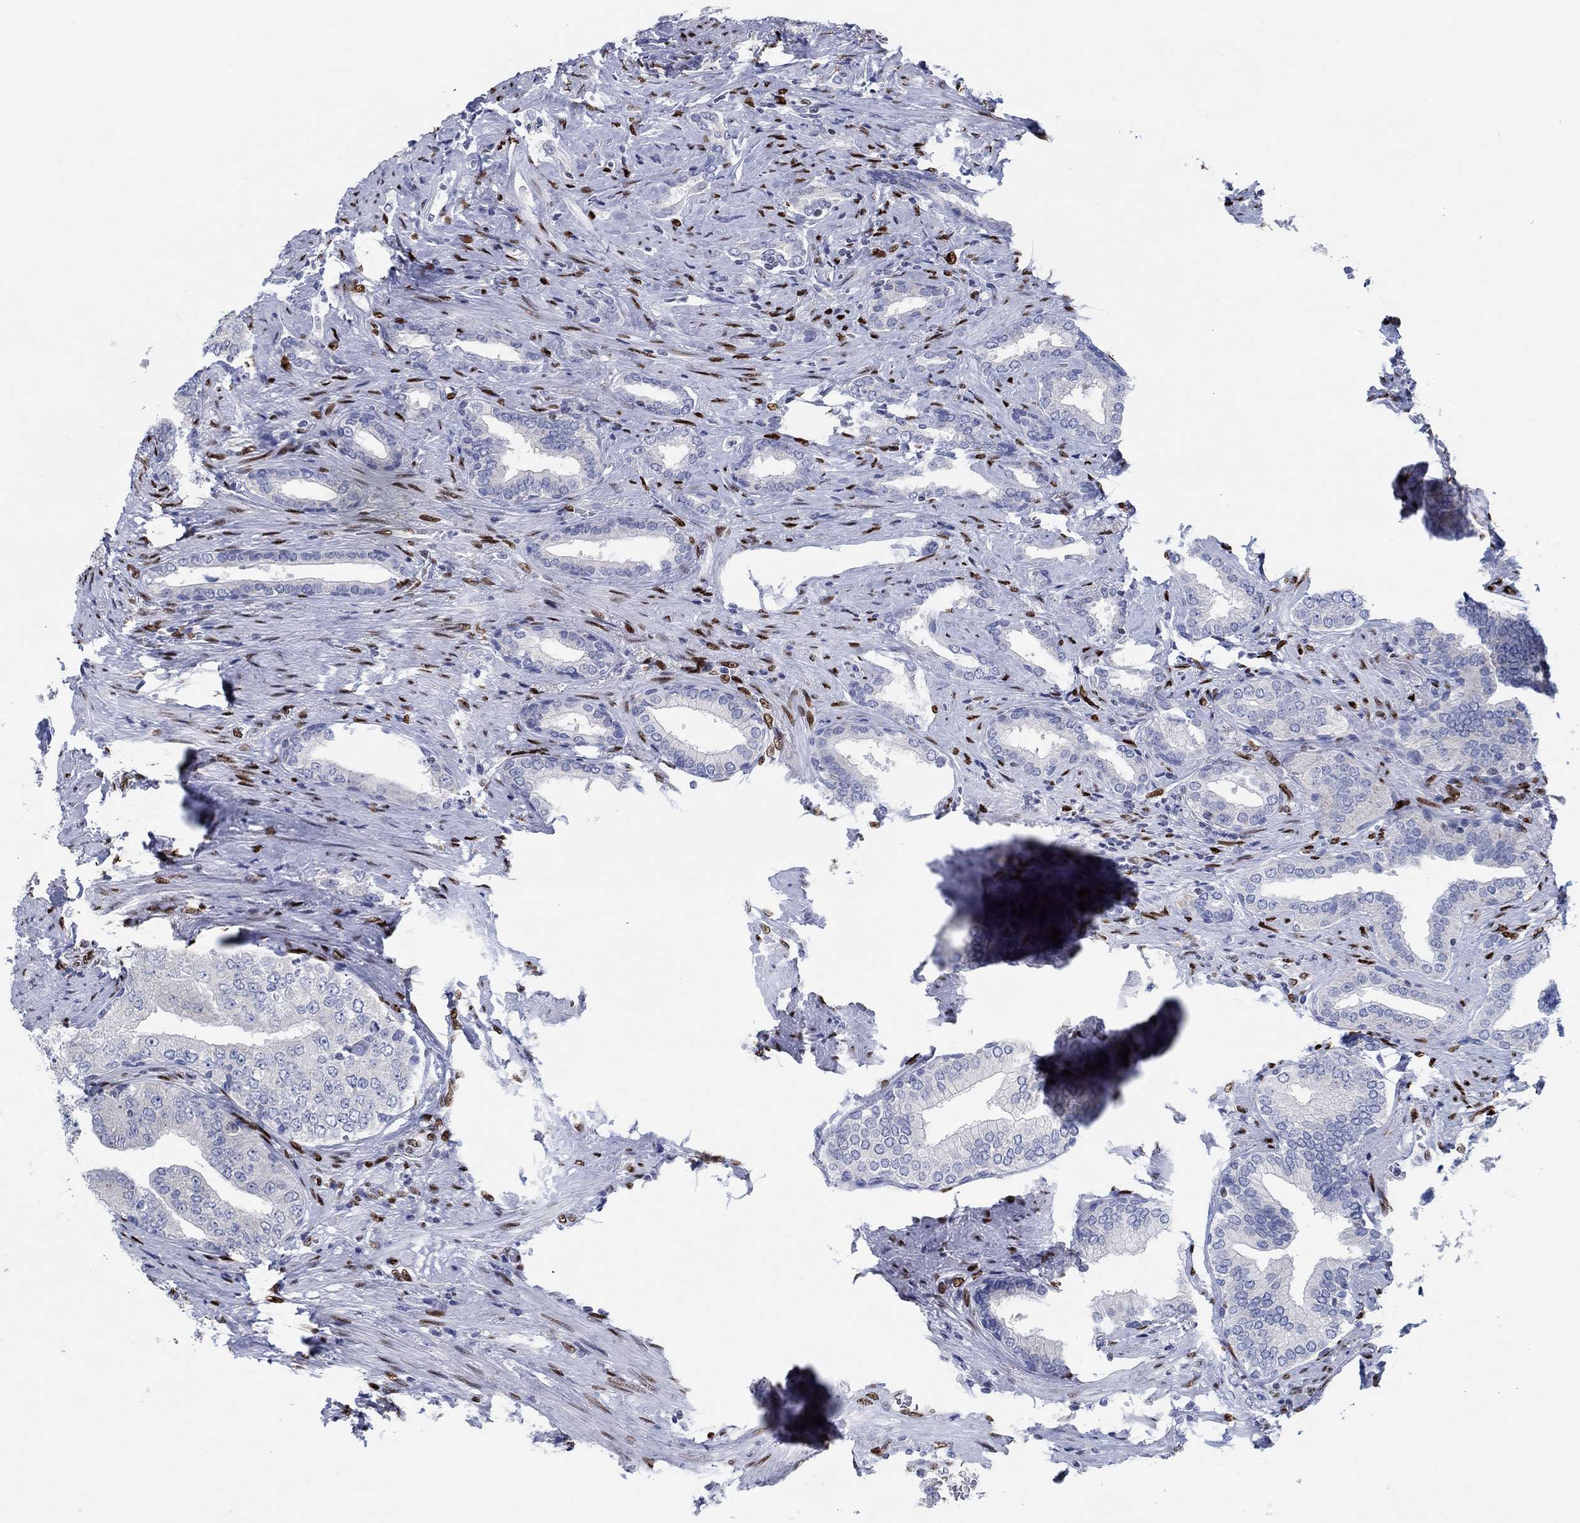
{"staining": {"intensity": "negative", "quantity": "none", "location": "none"}, "tissue": "prostate cancer", "cell_type": "Tumor cells", "image_type": "cancer", "snomed": [{"axis": "morphology", "description": "Adenocarcinoma, Low grade"}, {"axis": "topography", "description": "Prostate and seminal vesicle, NOS"}], "caption": "IHC of human prostate low-grade adenocarcinoma displays no staining in tumor cells.", "gene": "ZEB1", "patient": {"sex": "male", "age": 61}}